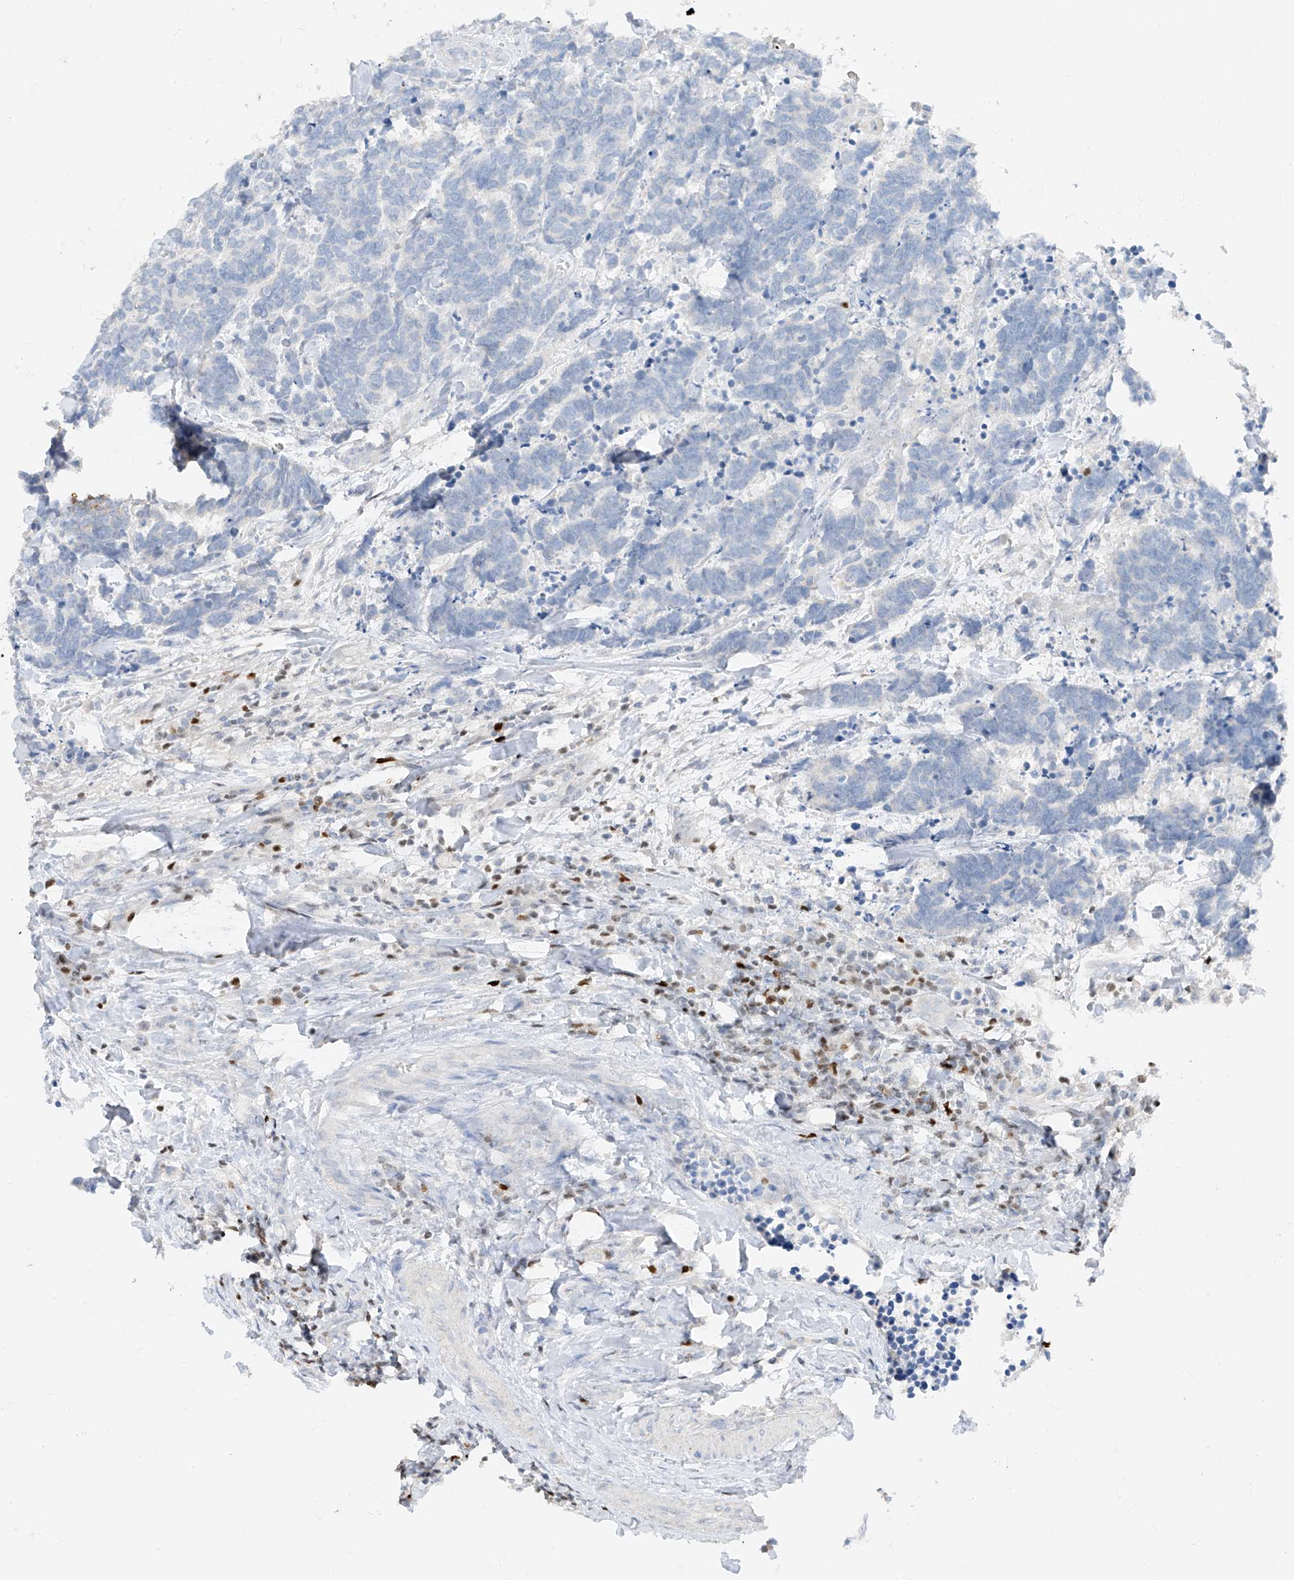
{"staining": {"intensity": "negative", "quantity": "none", "location": "none"}, "tissue": "carcinoid", "cell_type": "Tumor cells", "image_type": "cancer", "snomed": [{"axis": "morphology", "description": "Carcinoma, NOS"}, {"axis": "morphology", "description": "Carcinoid, malignant, NOS"}, {"axis": "topography", "description": "Urinary bladder"}], "caption": "Malignant carcinoid was stained to show a protein in brown. There is no significant expression in tumor cells.", "gene": "TBX21", "patient": {"sex": "male", "age": 57}}